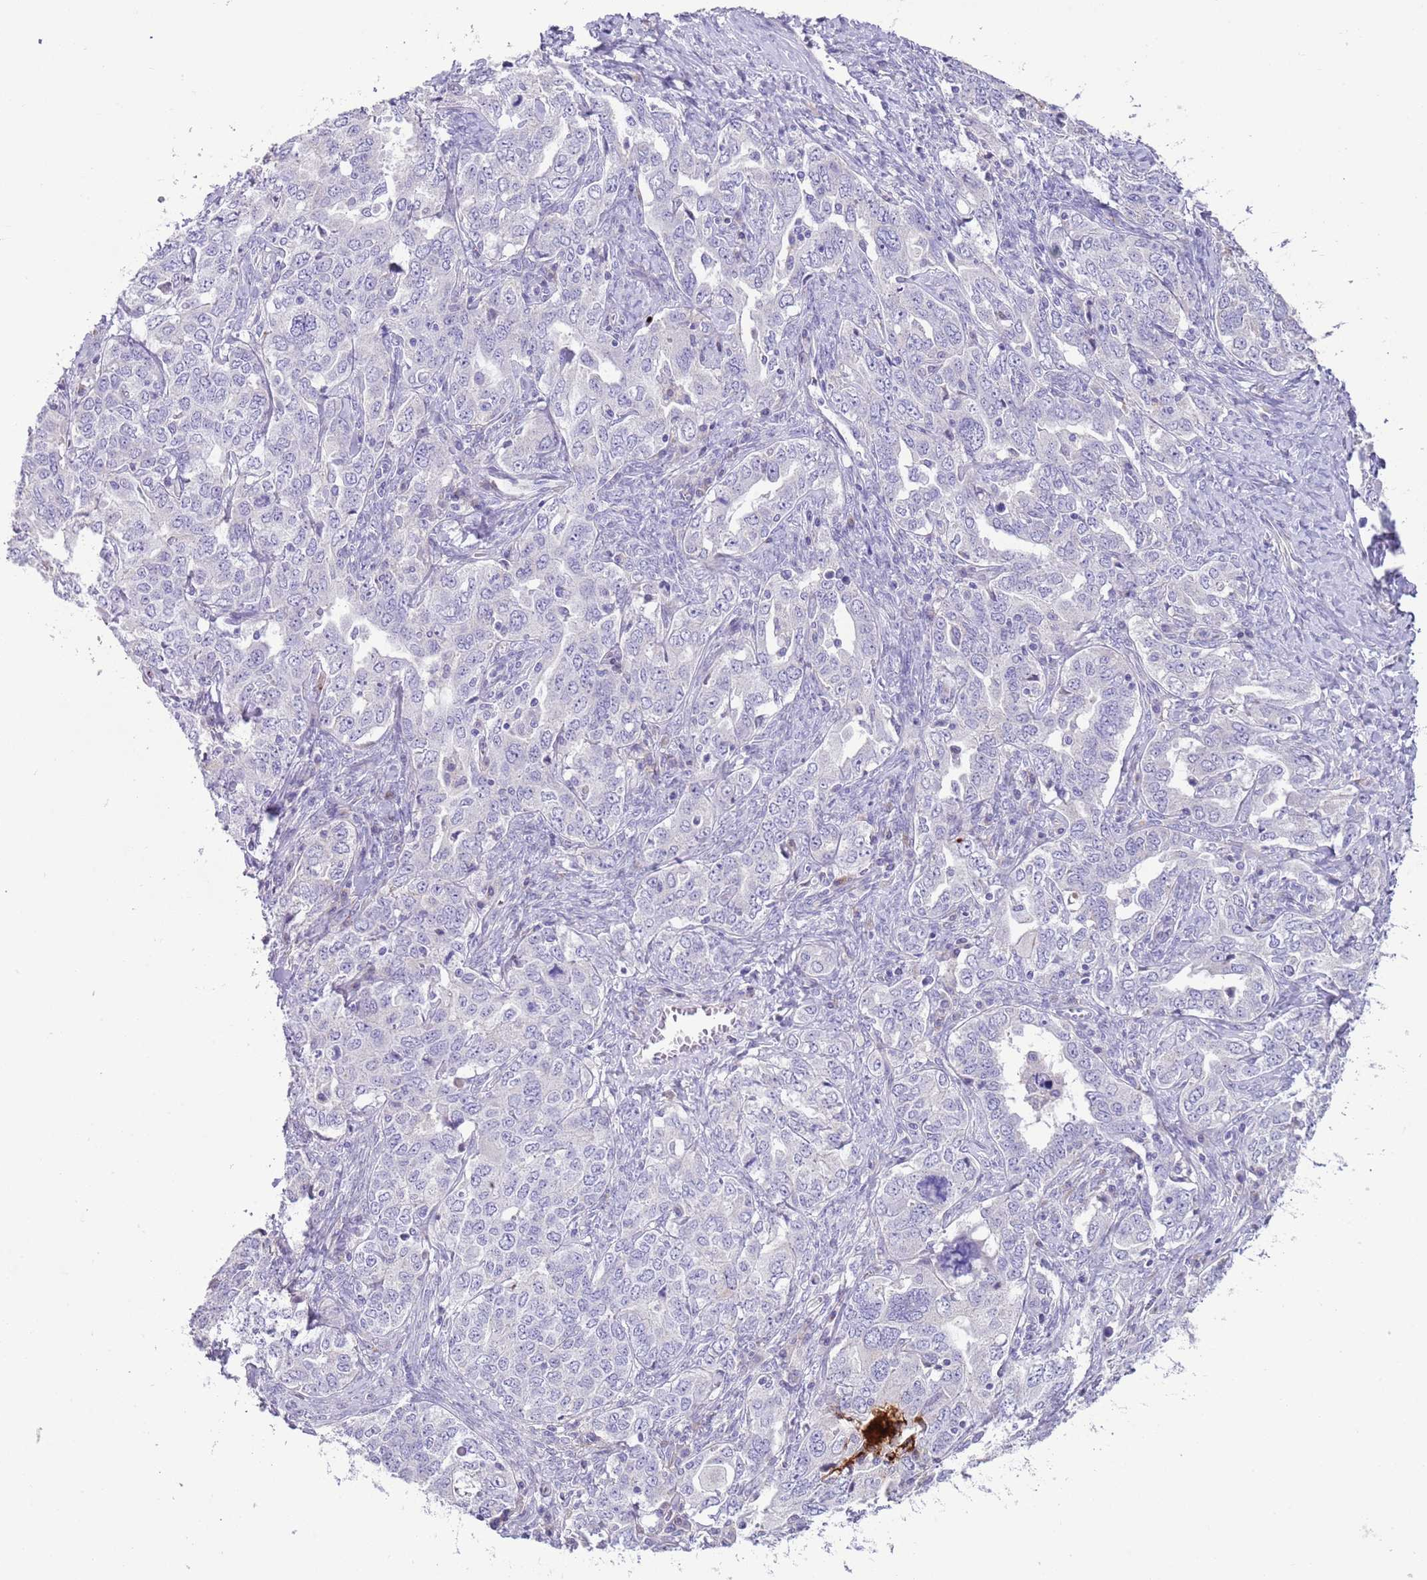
{"staining": {"intensity": "negative", "quantity": "none", "location": "none"}, "tissue": "ovarian cancer", "cell_type": "Tumor cells", "image_type": "cancer", "snomed": [{"axis": "morphology", "description": "Carcinoma, endometroid"}, {"axis": "topography", "description": "Ovary"}], "caption": "High power microscopy photomicrograph of an immunohistochemistry (IHC) histopathology image of endometroid carcinoma (ovarian), revealing no significant staining in tumor cells.", "gene": "CLEC2A", "patient": {"sex": "female", "age": 62}}